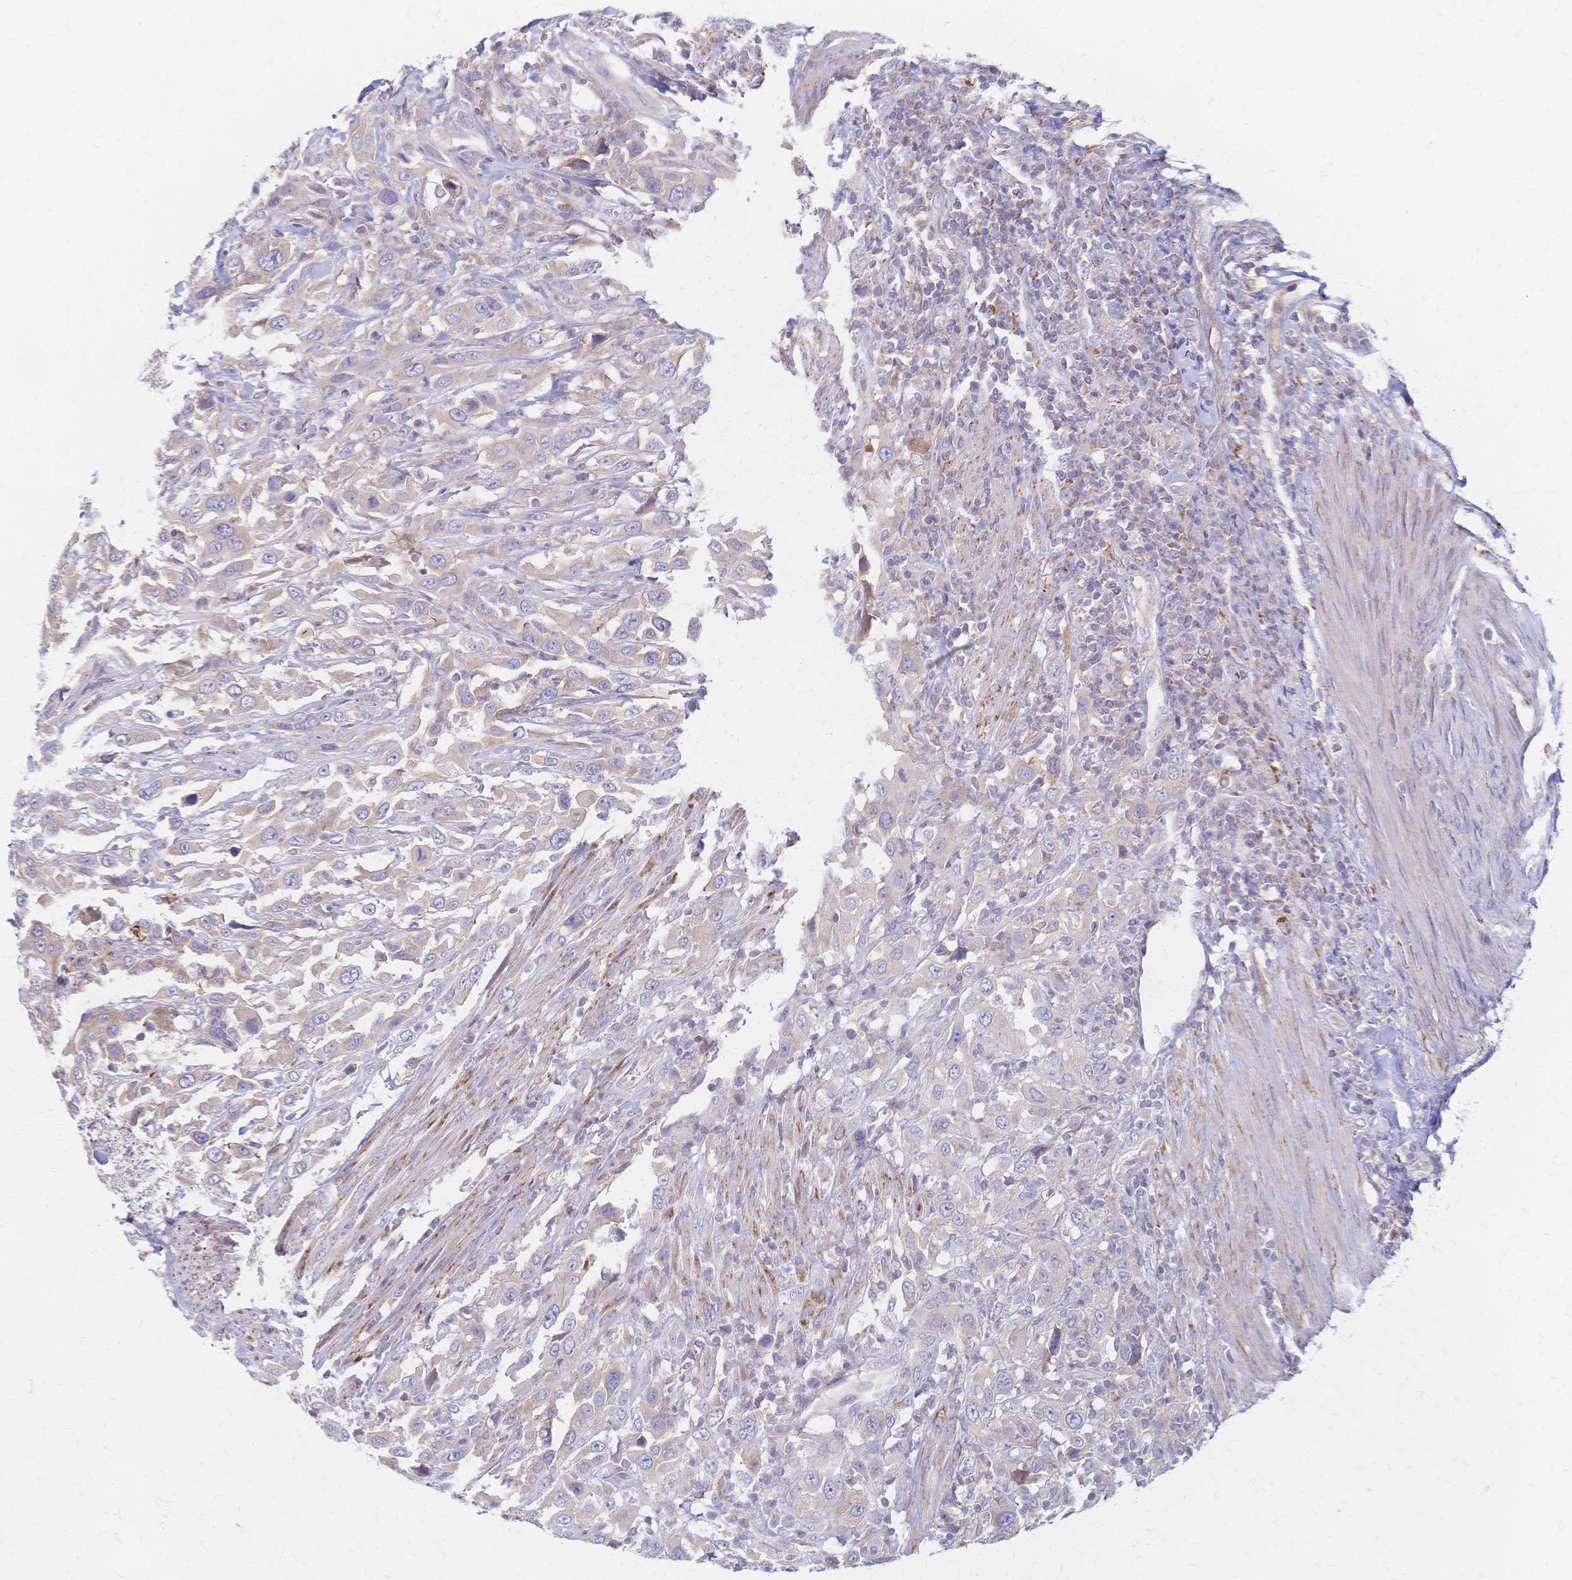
{"staining": {"intensity": "negative", "quantity": "none", "location": "none"}, "tissue": "urothelial cancer", "cell_type": "Tumor cells", "image_type": "cancer", "snomed": [{"axis": "morphology", "description": "Urothelial carcinoma, High grade"}, {"axis": "topography", "description": "Urinary bladder"}], "caption": "The immunohistochemistry (IHC) micrograph has no significant positivity in tumor cells of high-grade urothelial carcinoma tissue.", "gene": "CYB5A", "patient": {"sex": "male", "age": 61}}